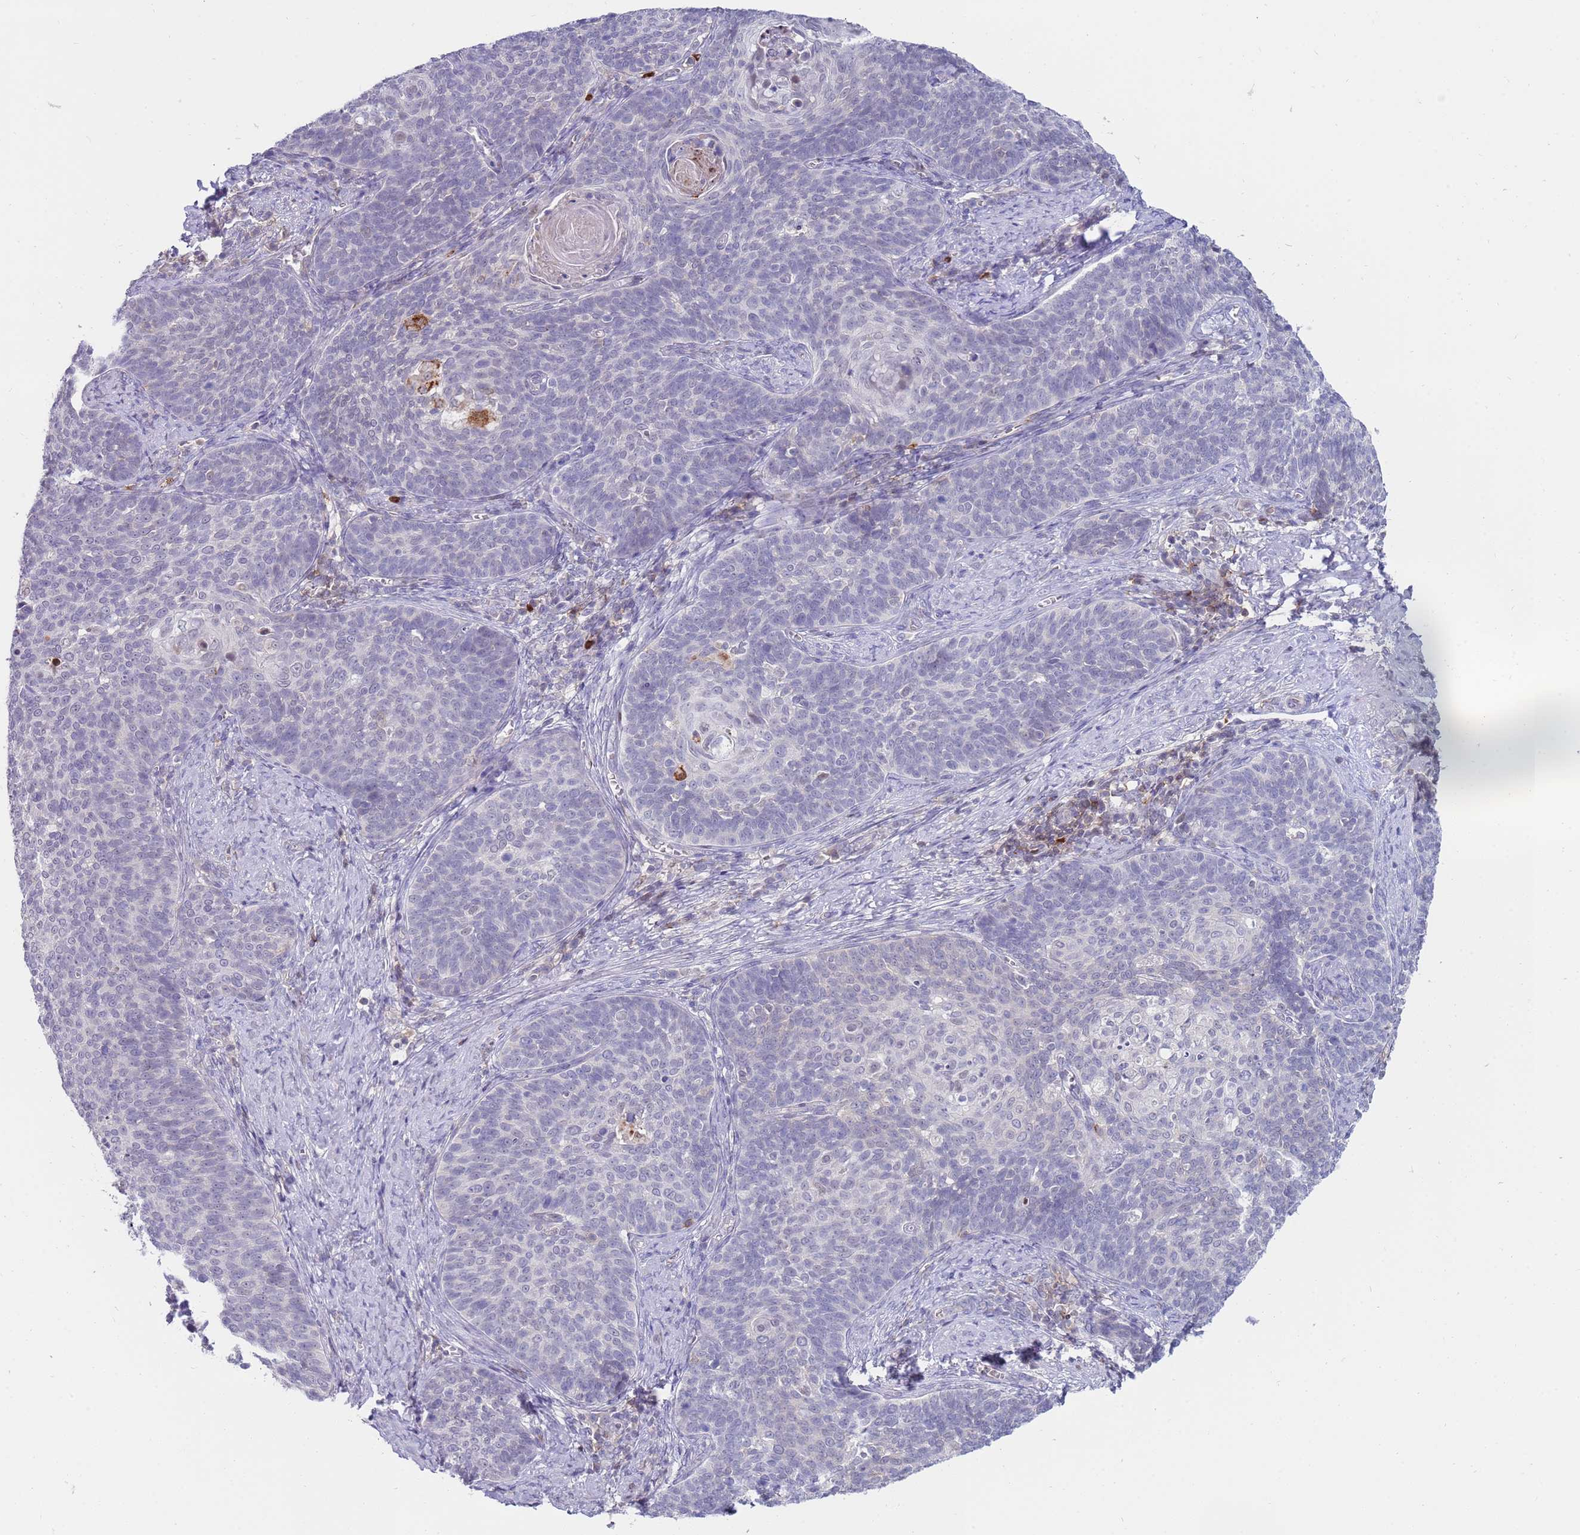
{"staining": {"intensity": "negative", "quantity": "none", "location": "none"}, "tissue": "cervical cancer", "cell_type": "Tumor cells", "image_type": "cancer", "snomed": [{"axis": "morphology", "description": "Normal tissue, NOS"}, {"axis": "morphology", "description": "Squamous cell carcinoma, NOS"}, {"axis": "topography", "description": "Cervix"}], "caption": "Tumor cells show no significant expression in squamous cell carcinoma (cervical). (Brightfield microscopy of DAB (3,3'-diaminobenzidine) immunohistochemistry at high magnification).", "gene": "STK25", "patient": {"sex": "female", "age": 39}}